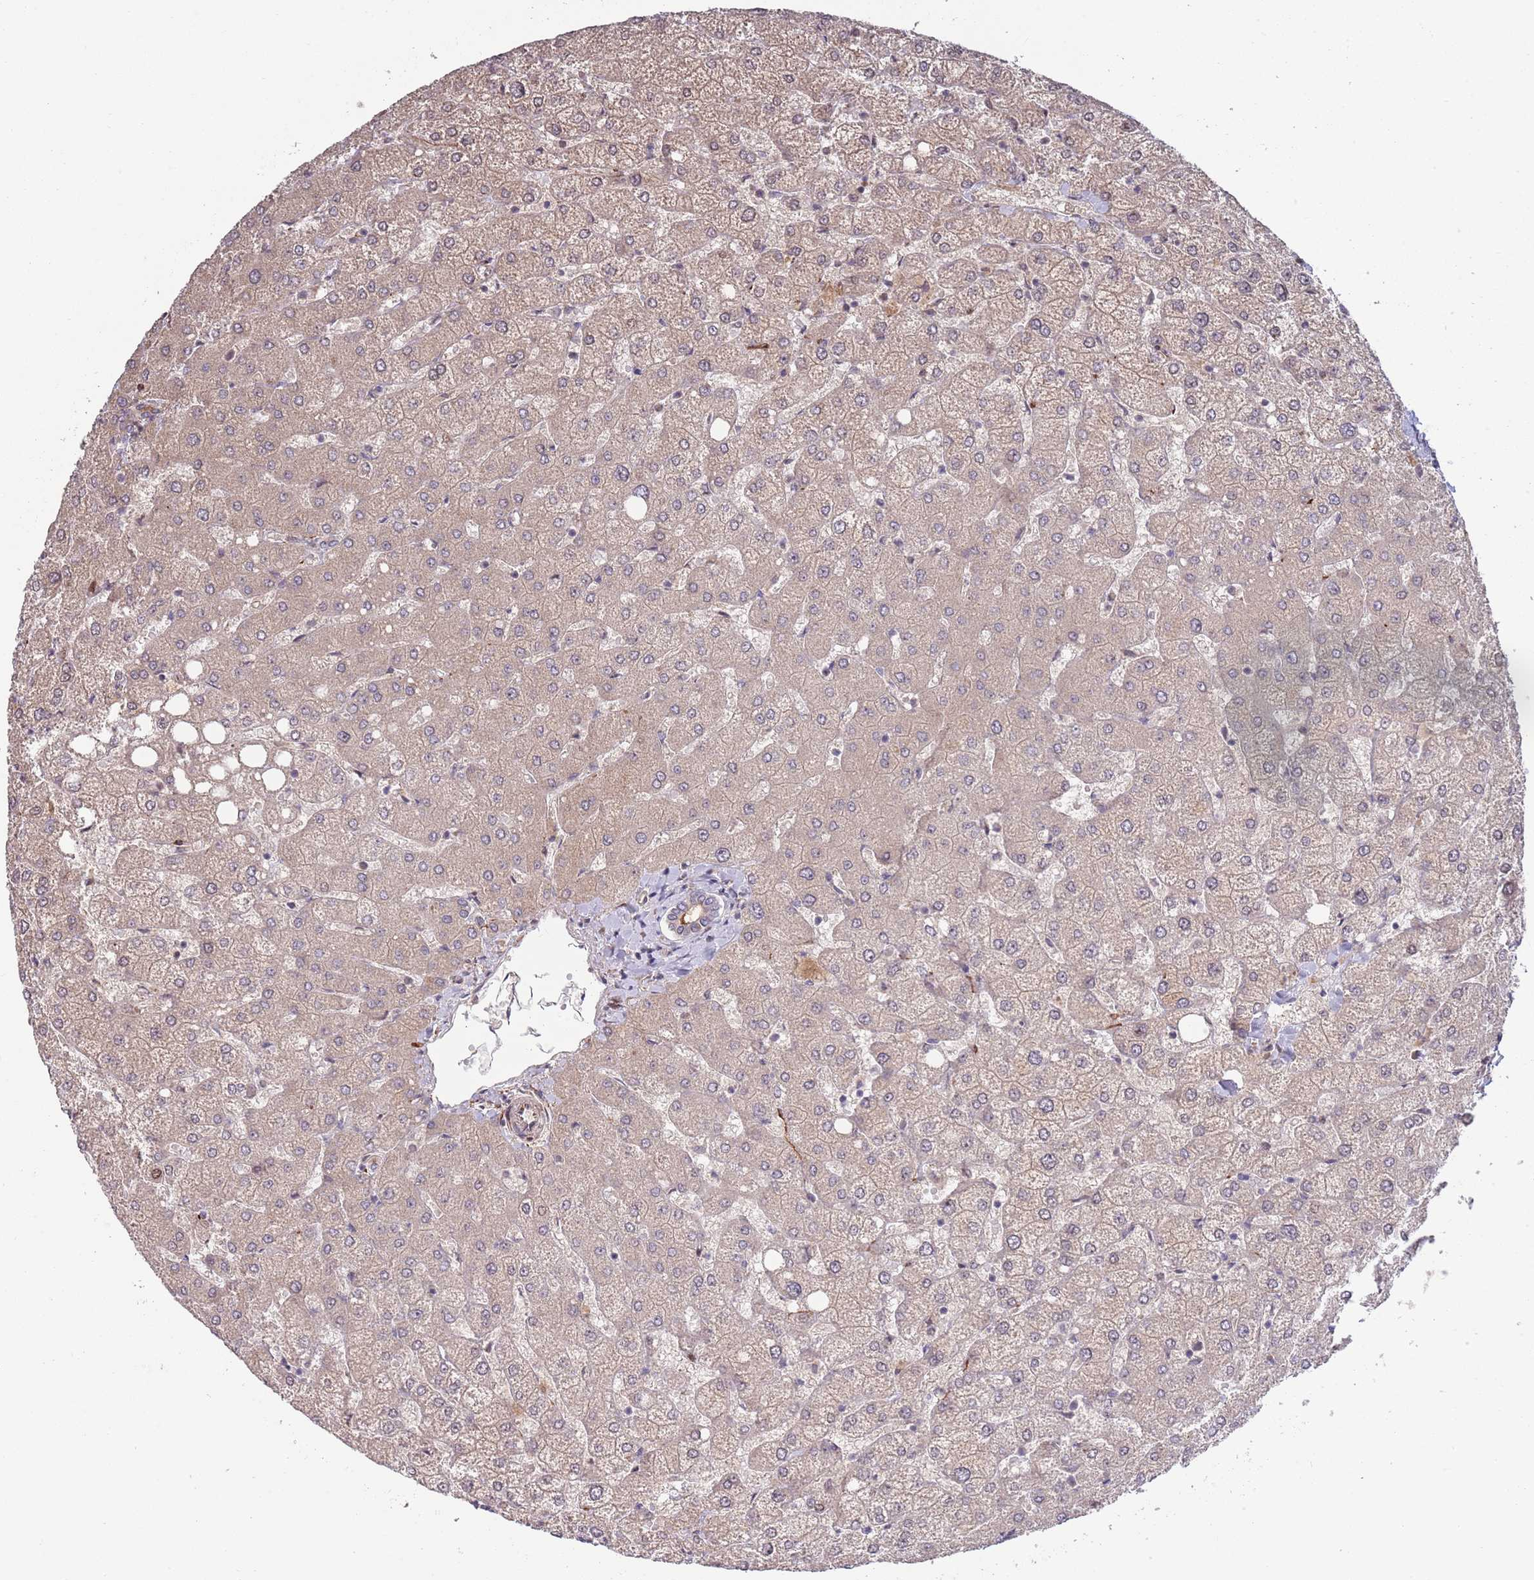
{"staining": {"intensity": "negative", "quantity": "none", "location": "none"}, "tissue": "liver", "cell_type": "Cholangiocytes", "image_type": "normal", "snomed": [{"axis": "morphology", "description": "Normal tissue, NOS"}, {"axis": "topography", "description": "Liver"}], "caption": "Immunohistochemistry (IHC) image of unremarkable liver stained for a protein (brown), which shows no staining in cholangiocytes. Brightfield microscopy of IHC stained with DAB (brown) and hematoxylin (blue), captured at high magnification.", "gene": "SYNDIG1L", "patient": {"sex": "female", "age": 54}}